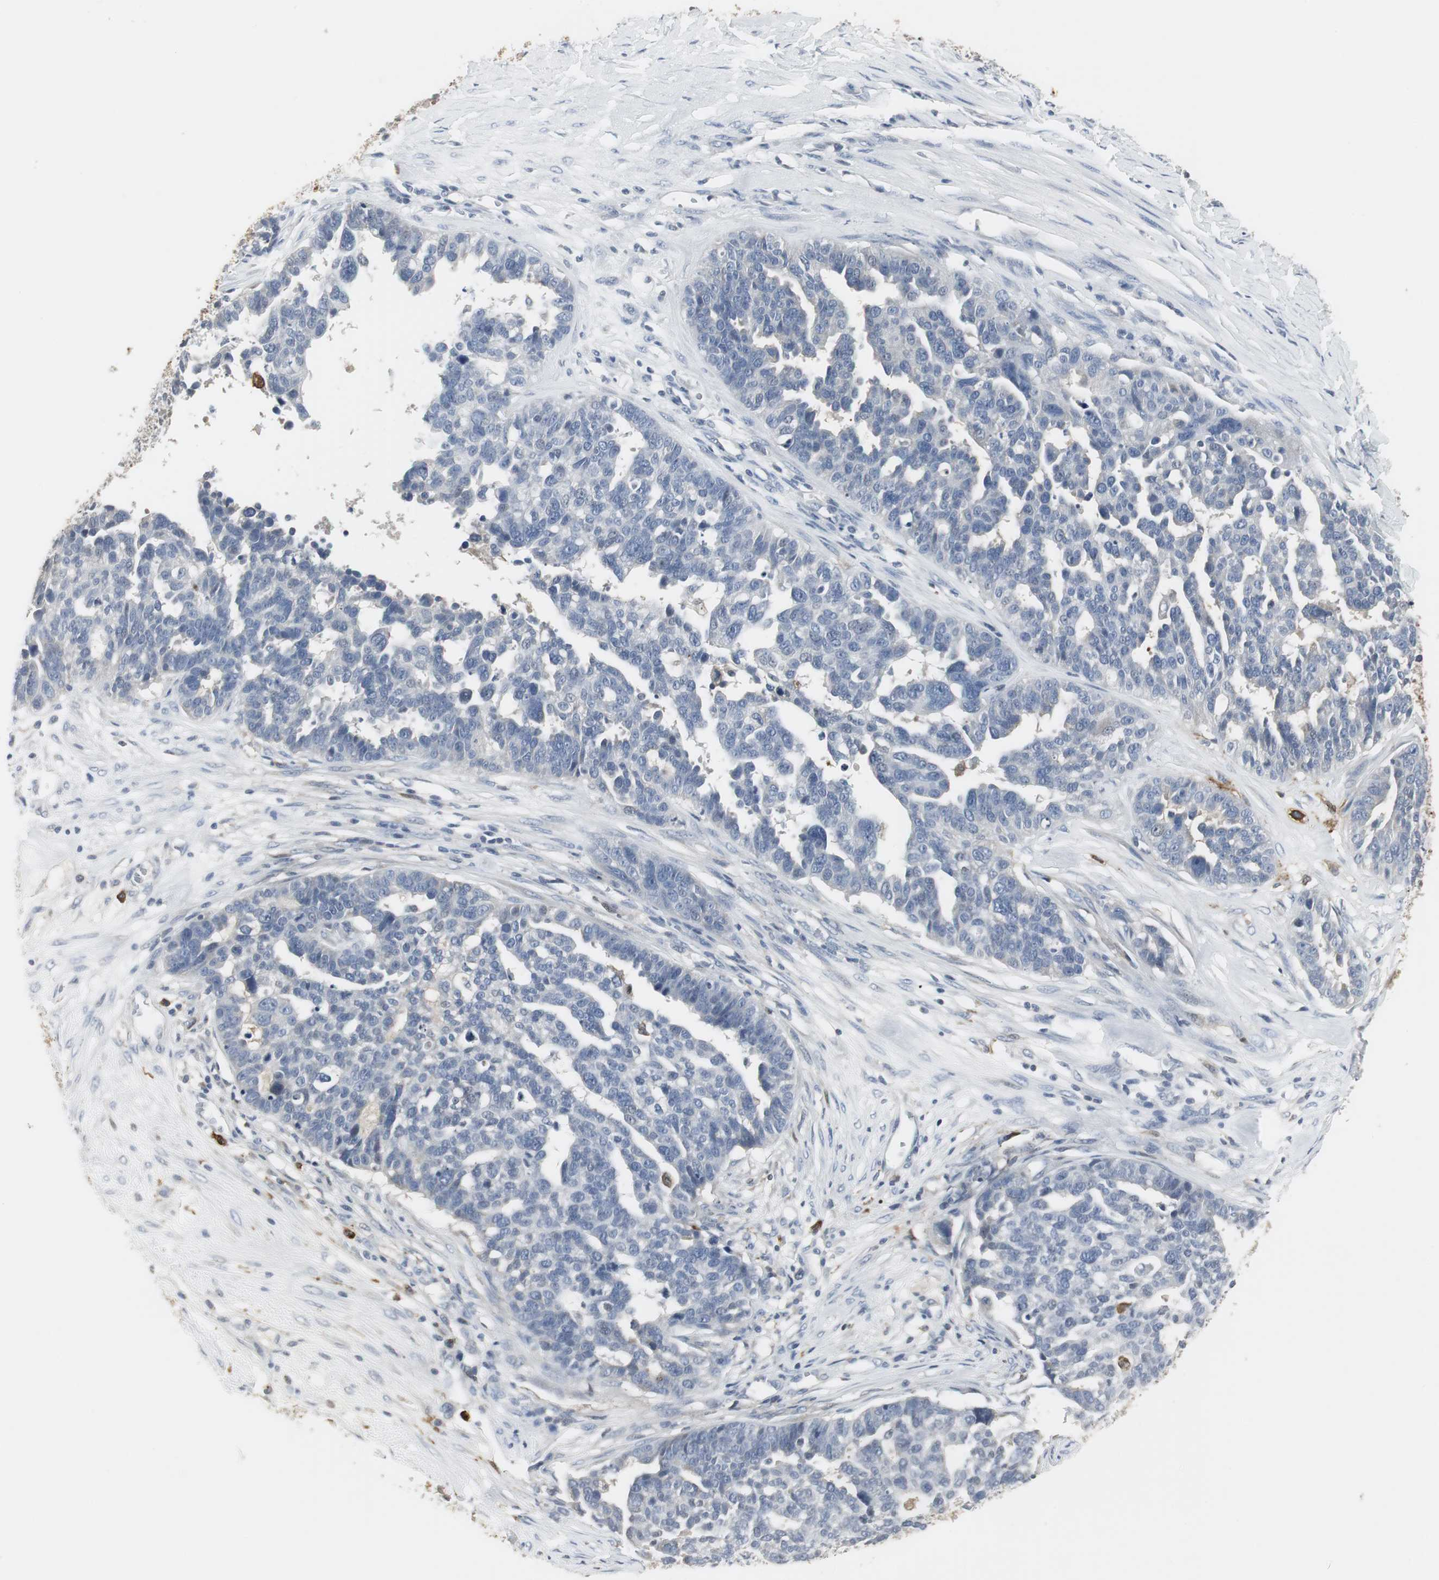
{"staining": {"intensity": "negative", "quantity": "none", "location": "none"}, "tissue": "ovarian cancer", "cell_type": "Tumor cells", "image_type": "cancer", "snomed": [{"axis": "morphology", "description": "Cystadenocarcinoma, serous, NOS"}, {"axis": "topography", "description": "Ovary"}], "caption": "A high-resolution photomicrograph shows IHC staining of ovarian cancer, which reveals no significant expression in tumor cells.", "gene": "PI15", "patient": {"sex": "female", "age": 59}}